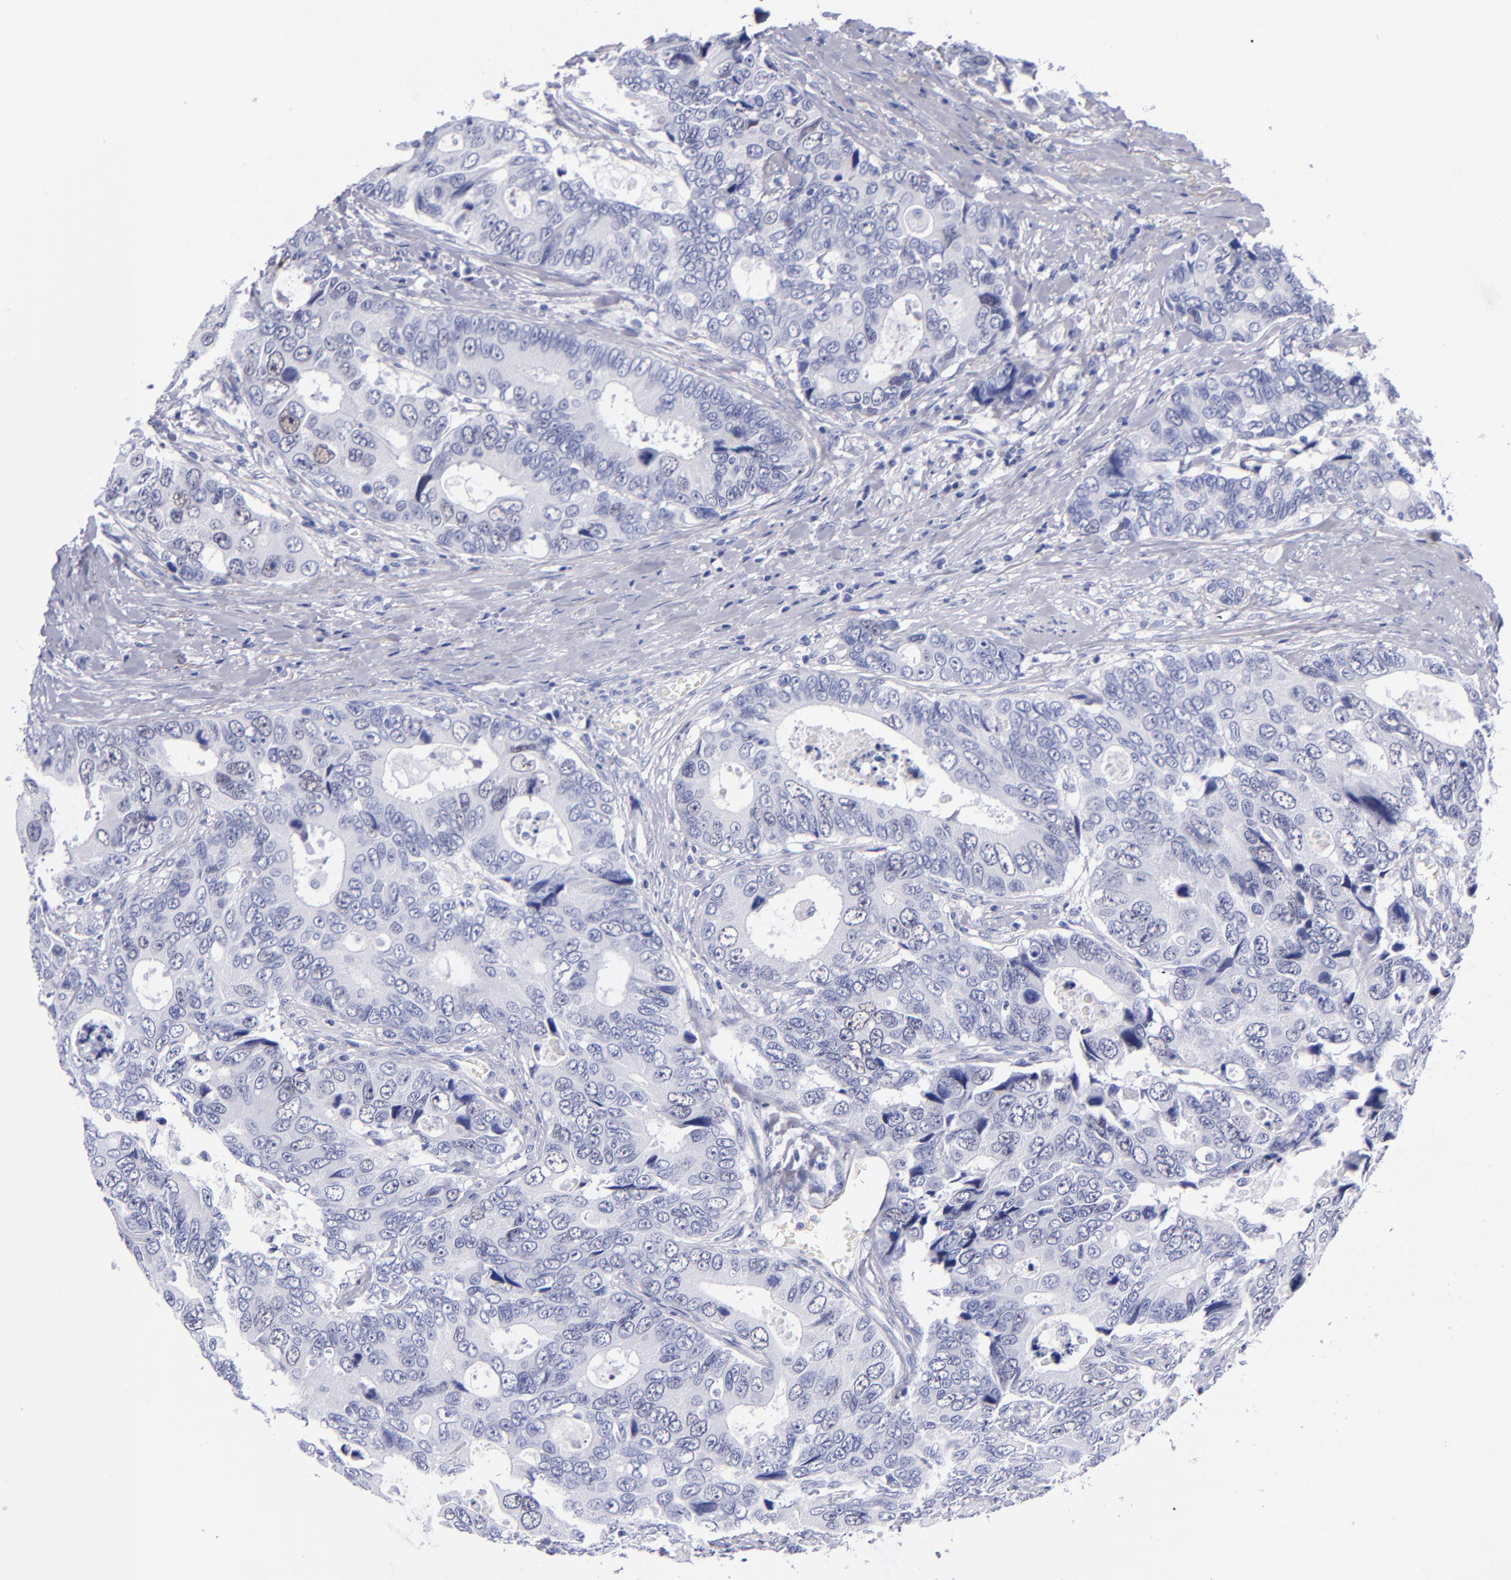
{"staining": {"intensity": "moderate", "quantity": "<25%", "location": "nuclear"}, "tissue": "colorectal cancer", "cell_type": "Tumor cells", "image_type": "cancer", "snomed": [{"axis": "morphology", "description": "Adenocarcinoma, NOS"}, {"axis": "topography", "description": "Rectum"}], "caption": "Immunohistochemical staining of colorectal cancer (adenocarcinoma) demonstrates moderate nuclear protein expression in about <25% of tumor cells.", "gene": "MCM7", "patient": {"sex": "female", "age": 67}}